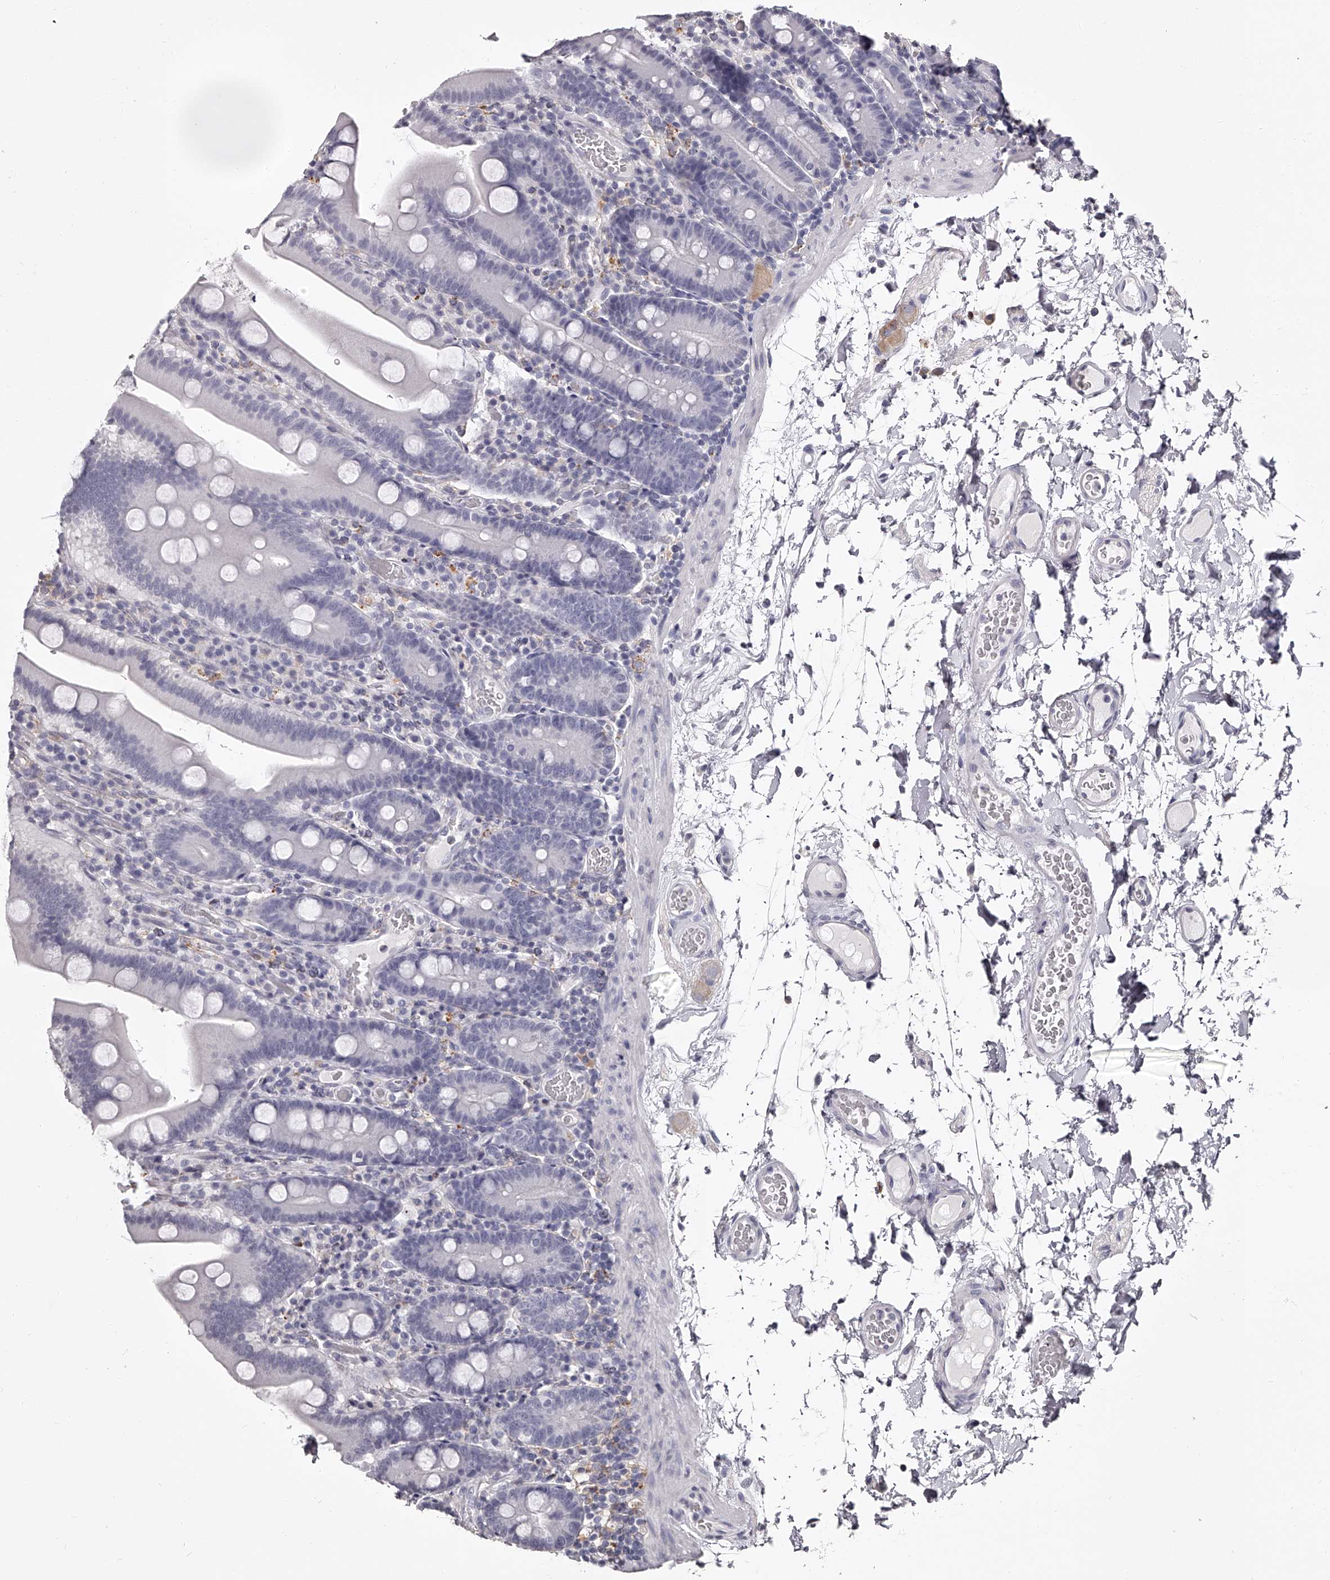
{"staining": {"intensity": "negative", "quantity": "none", "location": "none"}, "tissue": "duodenum", "cell_type": "Glandular cells", "image_type": "normal", "snomed": [{"axis": "morphology", "description": "Normal tissue, NOS"}, {"axis": "topography", "description": "Duodenum"}], "caption": "Glandular cells are negative for protein expression in normal human duodenum. (DAB (3,3'-diaminobenzidine) immunohistochemistry visualized using brightfield microscopy, high magnification).", "gene": "PACSIN1", "patient": {"sex": "male", "age": 55}}